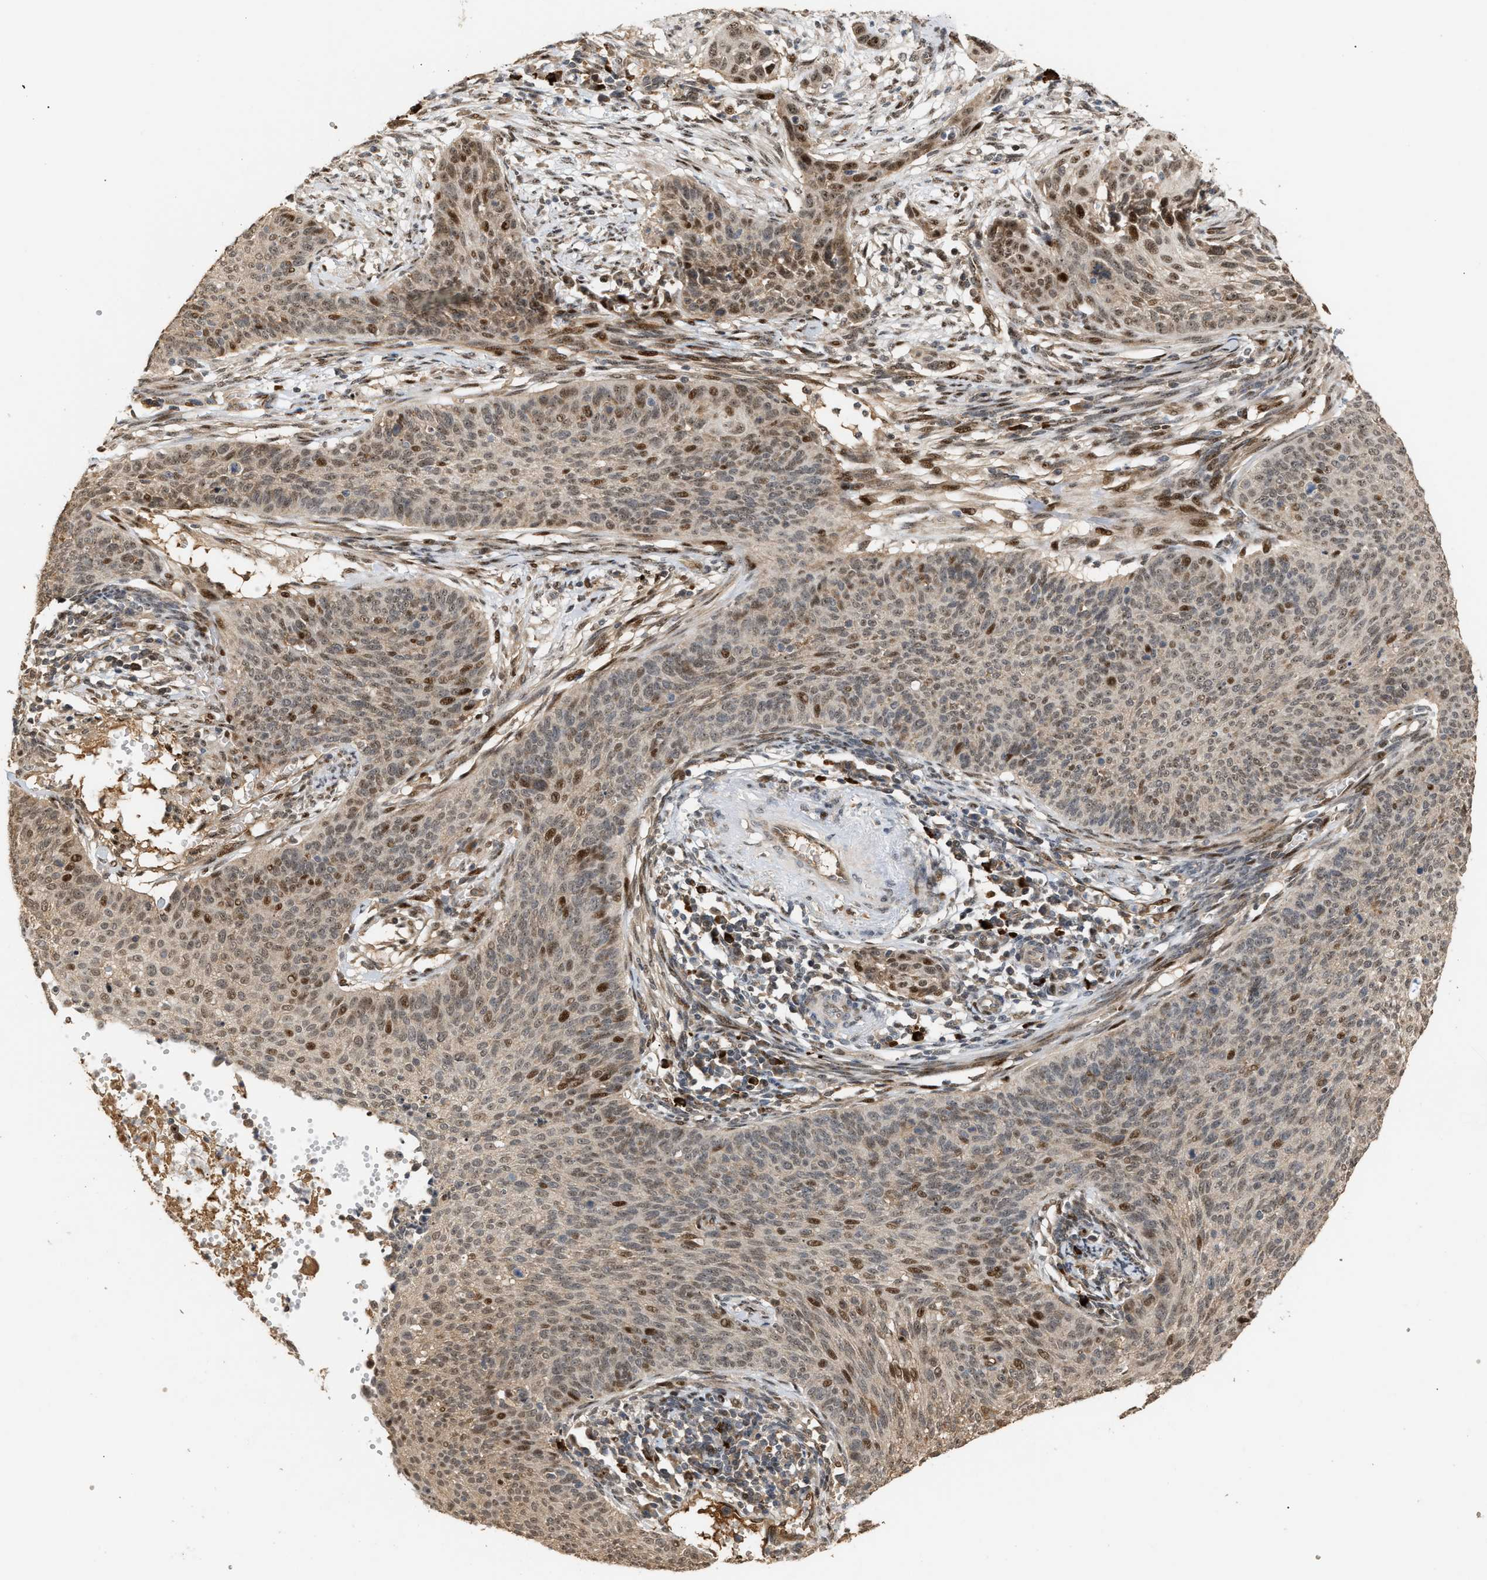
{"staining": {"intensity": "moderate", "quantity": "25%-75%", "location": "nuclear"}, "tissue": "cervical cancer", "cell_type": "Tumor cells", "image_type": "cancer", "snomed": [{"axis": "morphology", "description": "Squamous cell carcinoma, NOS"}, {"axis": "topography", "description": "Cervix"}], "caption": "Immunohistochemistry photomicrograph of neoplastic tissue: human cervical cancer (squamous cell carcinoma) stained using IHC displays medium levels of moderate protein expression localized specifically in the nuclear of tumor cells, appearing as a nuclear brown color.", "gene": "ZFAND5", "patient": {"sex": "female", "age": 70}}